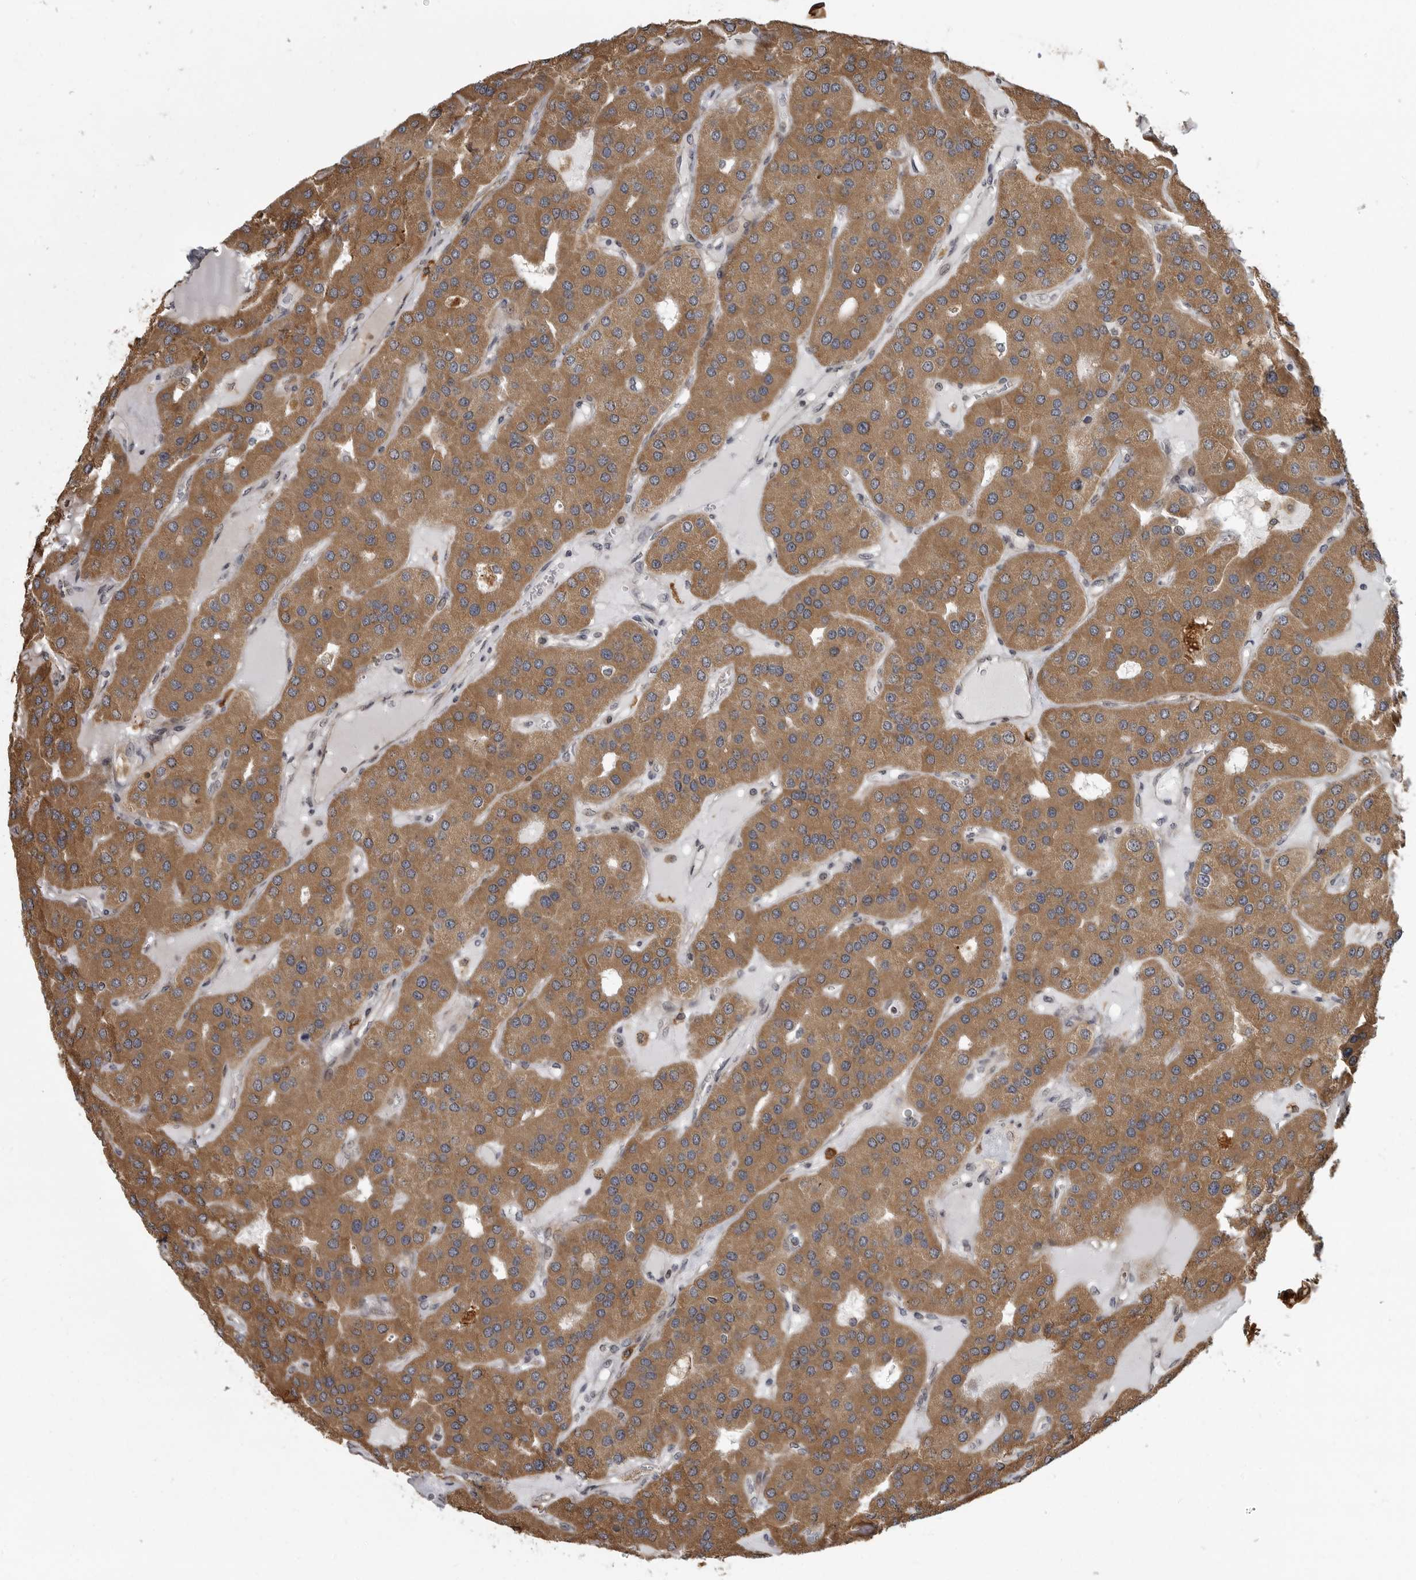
{"staining": {"intensity": "moderate", "quantity": ">75%", "location": "cytoplasmic/membranous"}, "tissue": "parathyroid gland", "cell_type": "Glandular cells", "image_type": "normal", "snomed": [{"axis": "morphology", "description": "Normal tissue, NOS"}, {"axis": "morphology", "description": "Adenoma, NOS"}, {"axis": "topography", "description": "Parathyroid gland"}], "caption": "There is medium levels of moderate cytoplasmic/membranous expression in glandular cells of benign parathyroid gland, as demonstrated by immunohistochemical staining (brown color).", "gene": "ZNRF1", "patient": {"sex": "female", "age": 86}}